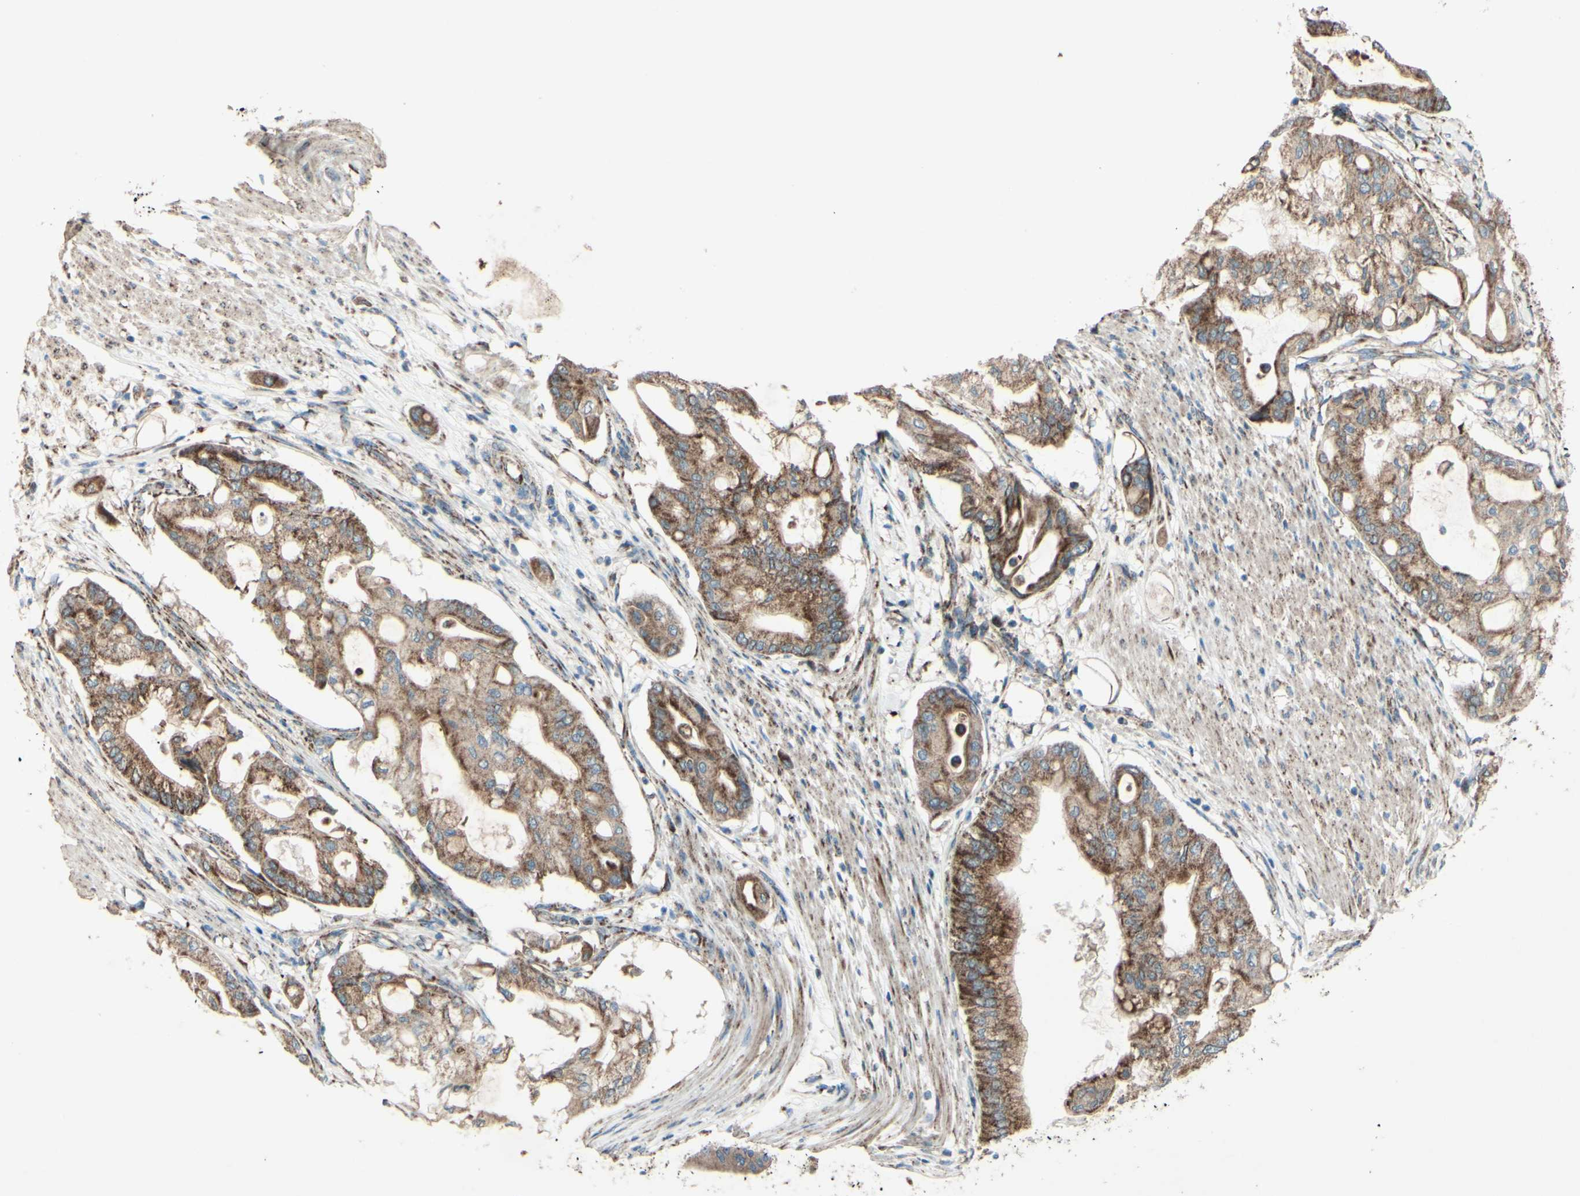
{"staining": {"intensity": "strong", "quantity": ">75%", "location": "cytoplasmic/membranous"}, "tissue": "pancreatic cancer", "cell_type": "Tumor cells", "image_type": "cancer", "snomed": [{"axis": "morphology", "description": "Adenocarcinoma, NOS"}, {"axis": "morphology", "description": "Adenocarcinoma, metastatic, NOS"}, {"axis": "topography", "description": "Lymph node"}, {"axis": "topography", "description": "Pancreas"}, {"axis": "topography", "description": "Duodenum"}], "caption": "Protein staining by immunohistochemistry (IHC) demonstrates strong cytoplasmic/membranous expression in about >75% of tumor cells in pancreatic cancer (adenocarcinoma). The staining is performed using DAB (3,3'-diaminobenzidine) brown chromogen to label protein expression. The nuclei are counter-stained blue using hematoxylin.", "gene": "RHOT1", "patient": {"sex": "female", "age": 64}}